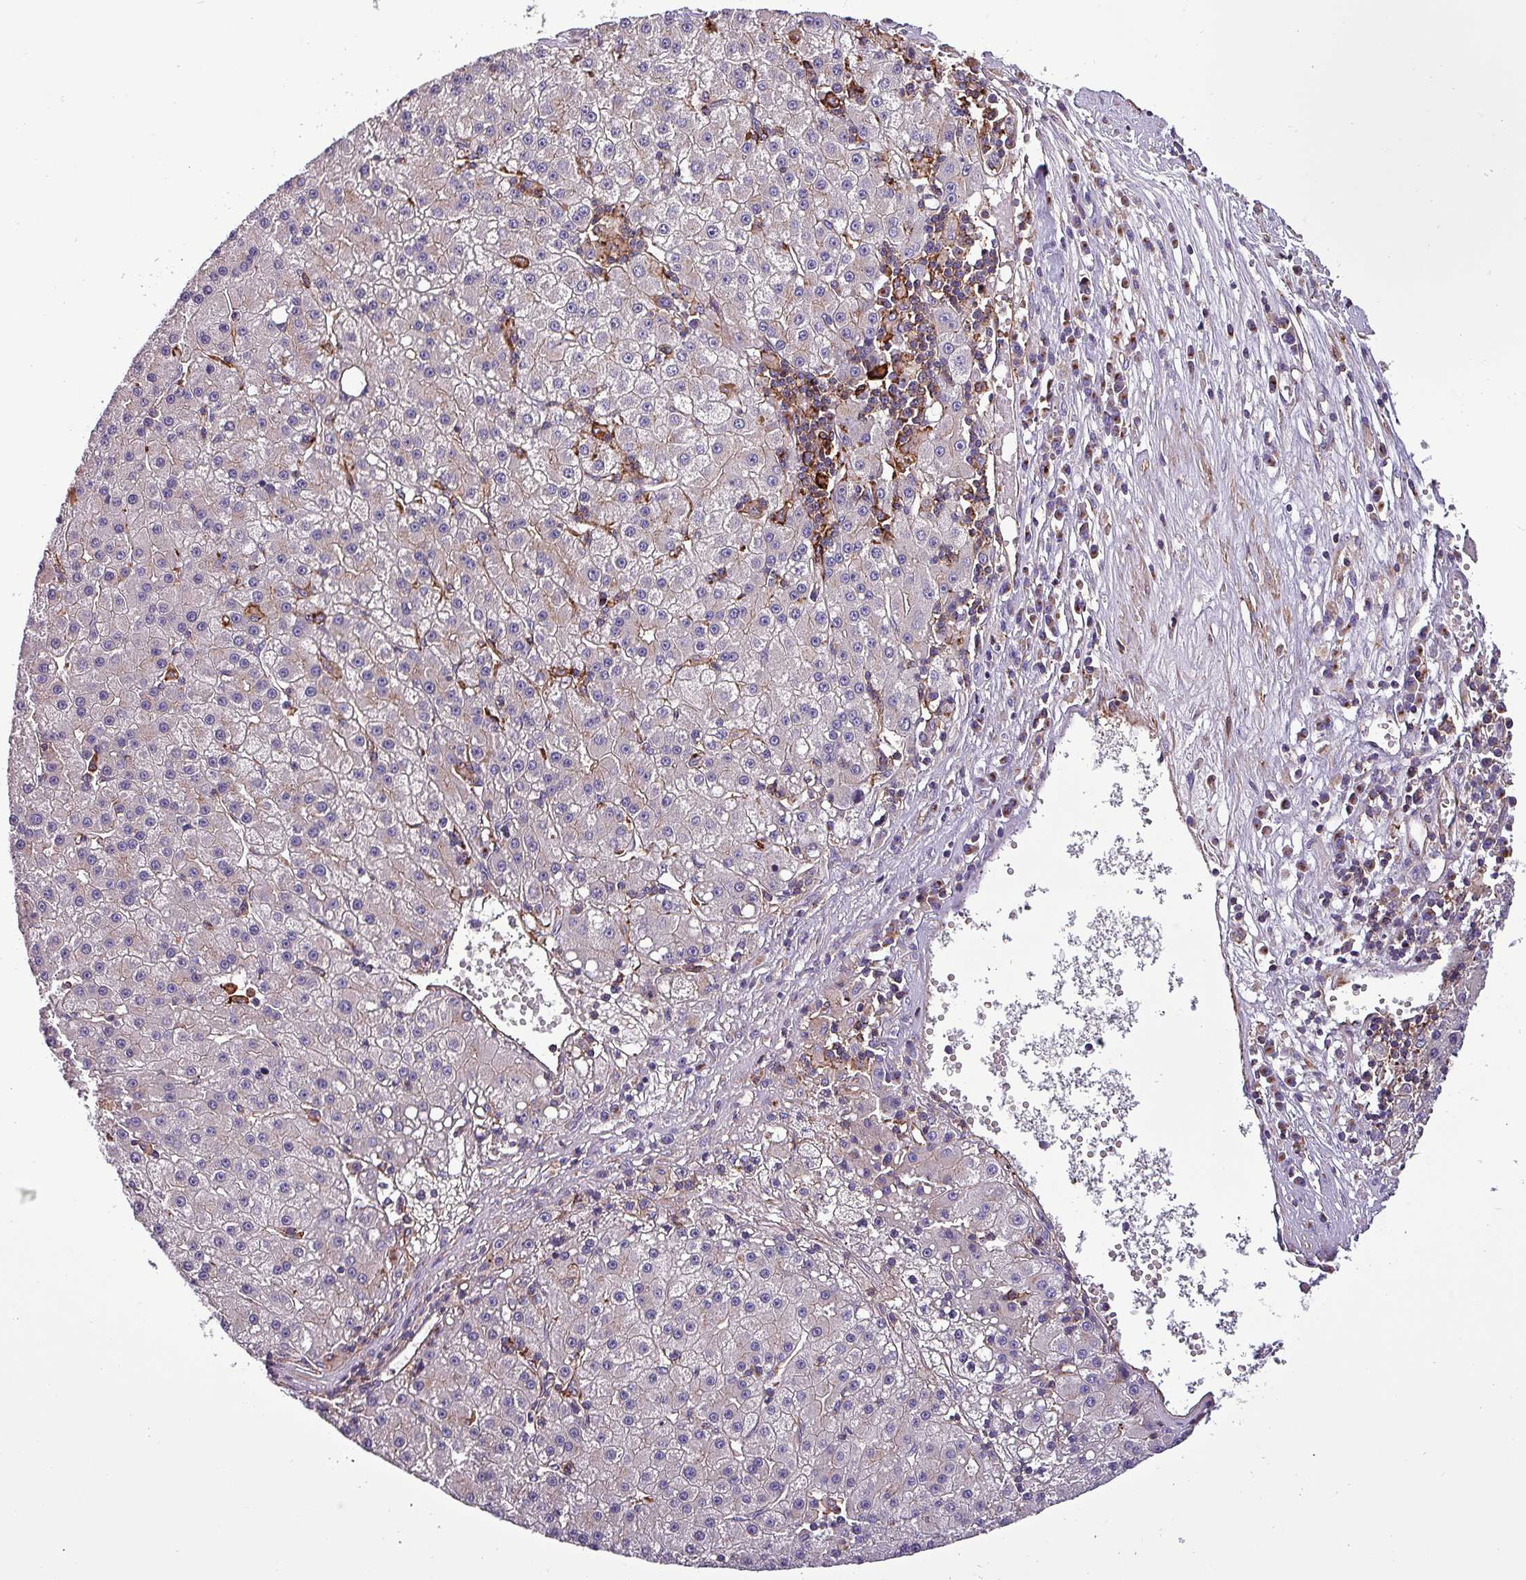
{"staining": {"intensity": "negative", "quantity": "none", "location": "none"}, "tissue": "liver cancer", "cell_type": "Tumor cells", "image_type": "cancer", "snomed": [{"axis": "morphology", "description": "Carcinoma, Hepatocellular, NOS"}, {"axis": "topography", "description": "Liver"}], "caption": "Liver cancer stained for a protein using immunohistochemistry exhibits no staining tumor cells.", "gene": "VAMP4", "patient": {"sex": "male", "age": 76}}